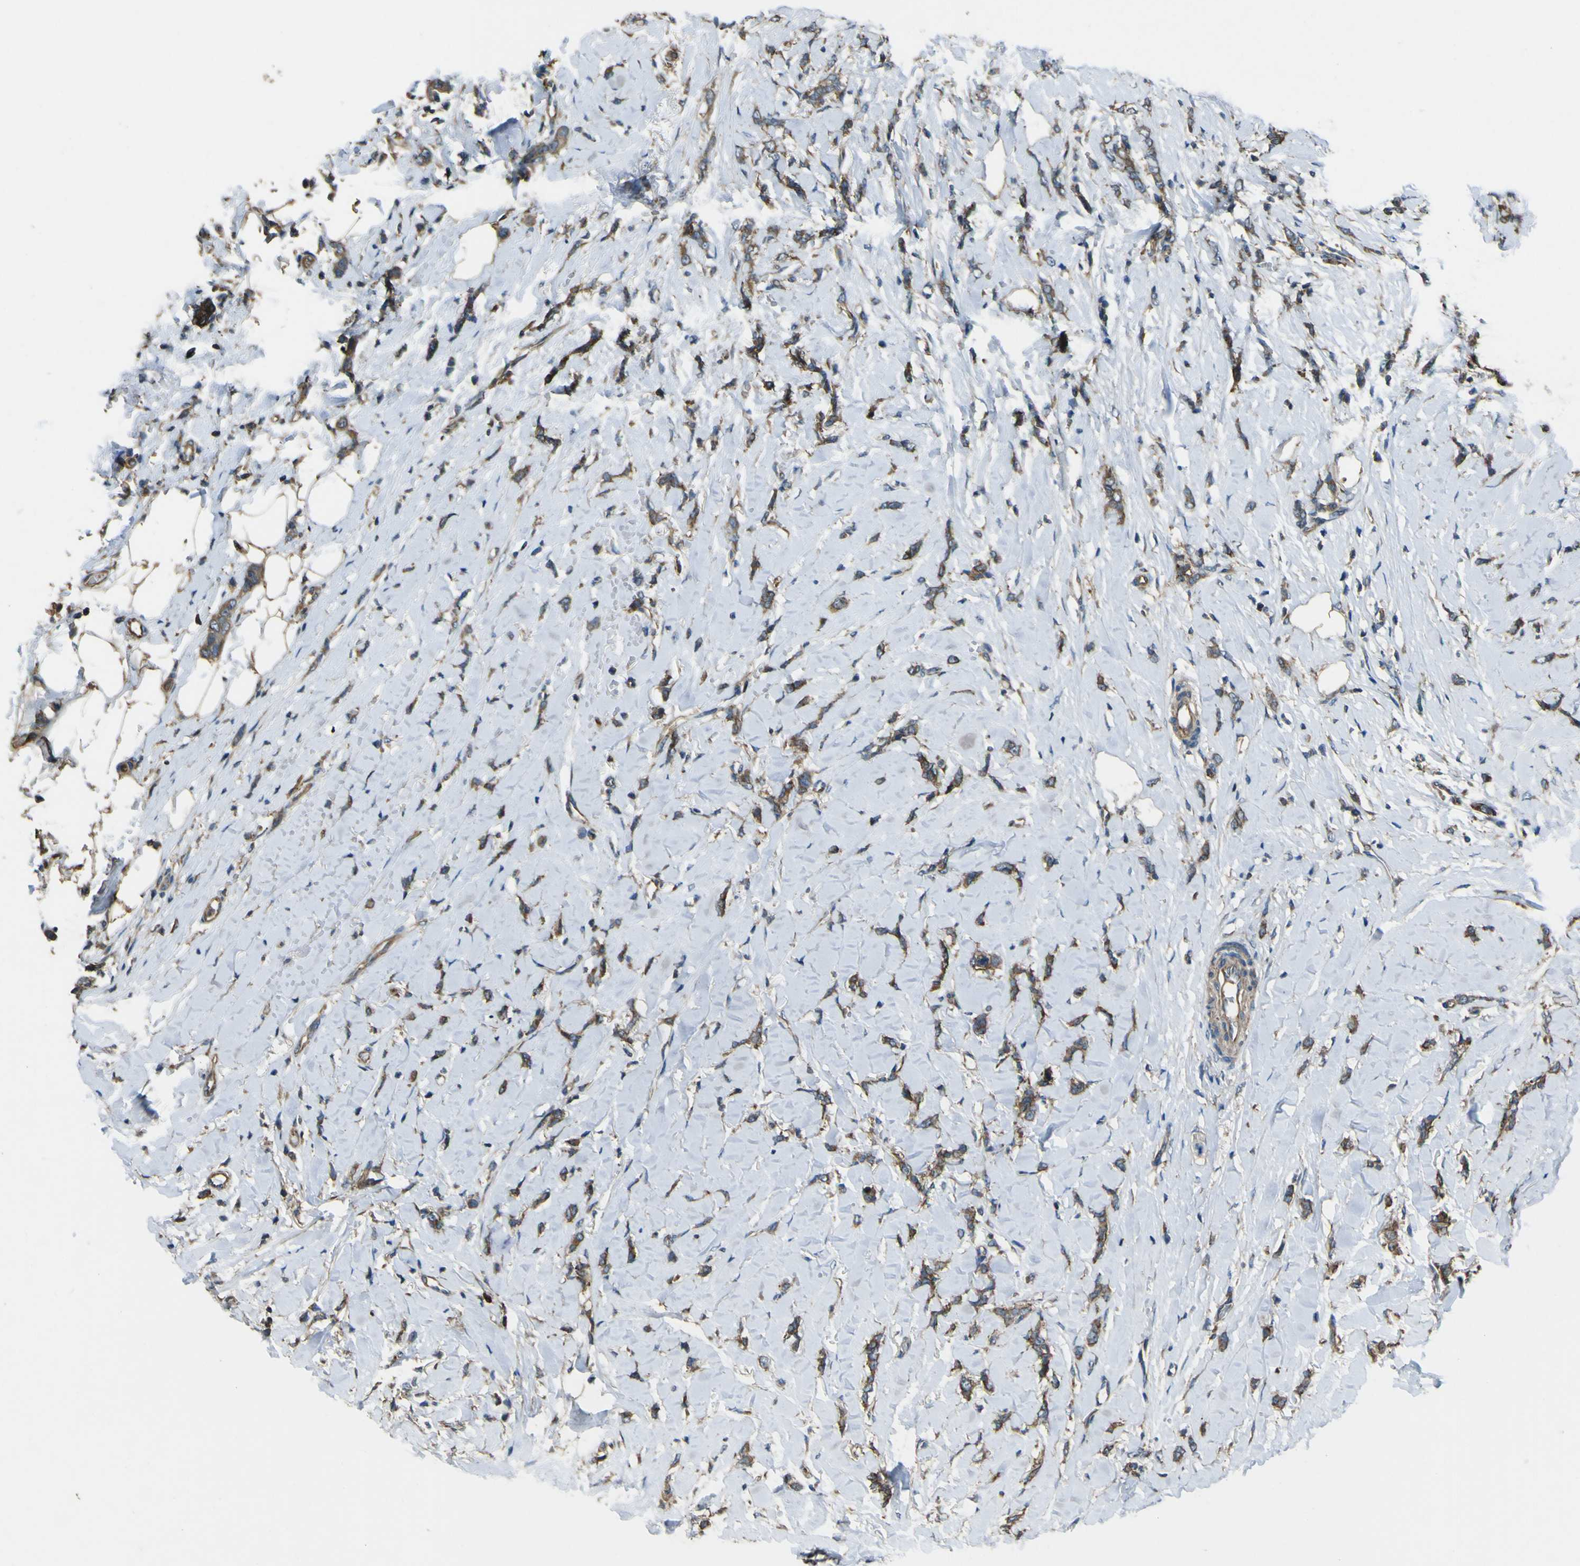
{"staining": {"intensity": "moderate", "quantity": ">75%", "location": "cytoplasmic/membranous"}, "tissue": "breast cancer", "cell_type": "Tumor cells", "image_type": "cancer", "snomed": [{"axis": "morphology", "description": "Lobular carcinoma"}, {"axis": "topography", "description": "Skin"}, {"axis": "topography", "description": "Breast"}], "caption": "Brown immunohistochemical staining in human breast cancer demonstrates moderate cytoplasmic/membranous staining in approximately >75% of tumor cells.", "gene": "NAALADL2", "patient": {"sex": "female", "age": 46}}